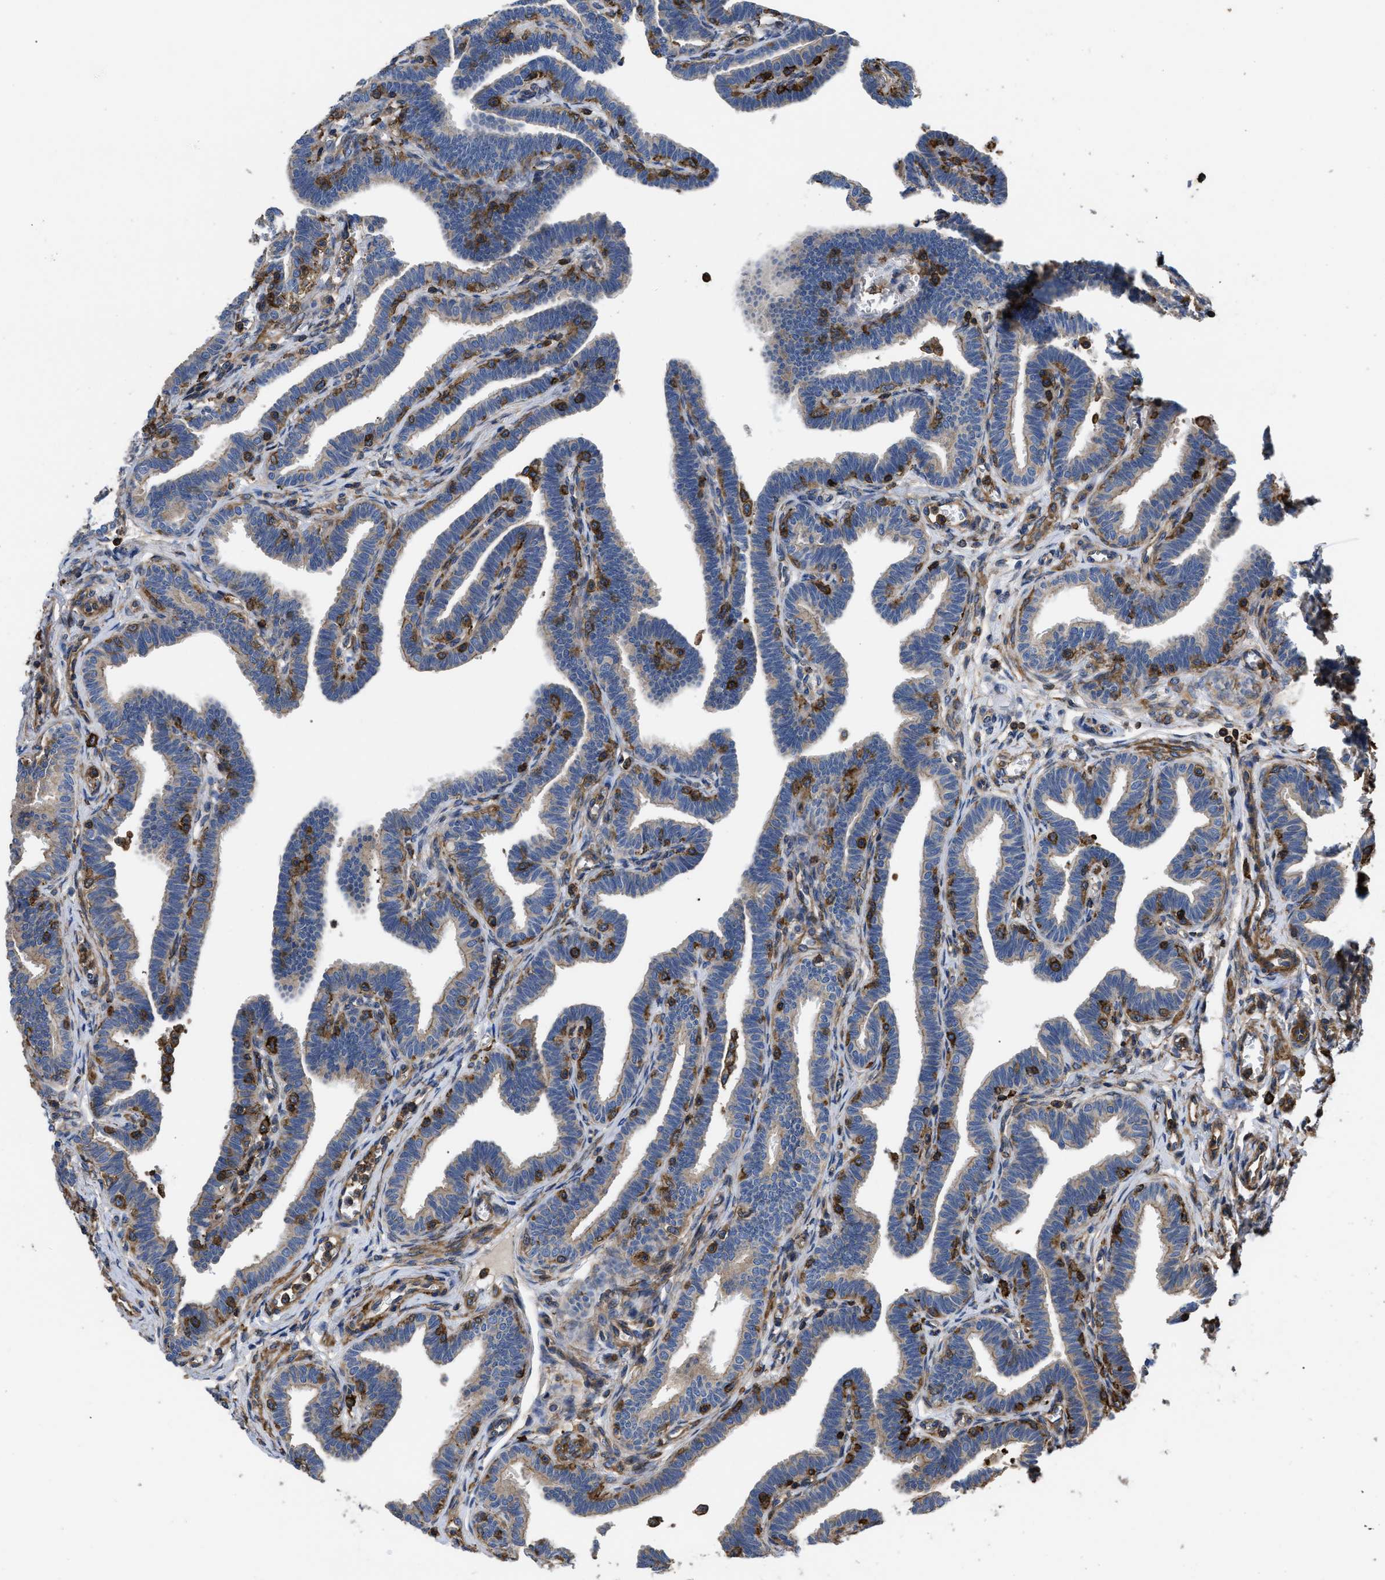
{"staining": {"intensity": "negative", "quantity": "none", "location": "none"}, "tissue": "fallopian tube", "cell_type": "Glandular cells", "image_type": "normal", "snomed": [{"axis": "morphology", "description": "Normal tissue, NOS"}, {"axis": "topography", "description": "Fallopian tube"}, {"axis": "topography", "description": "Ovary"}], "caption": "This is an immunohistochemistry (IHC) image of unremarkable human fallopian tube. There is no staining in glandular cells.", "gene": "SCUBE2", "patient": {"sex": "female", "age": 23}}